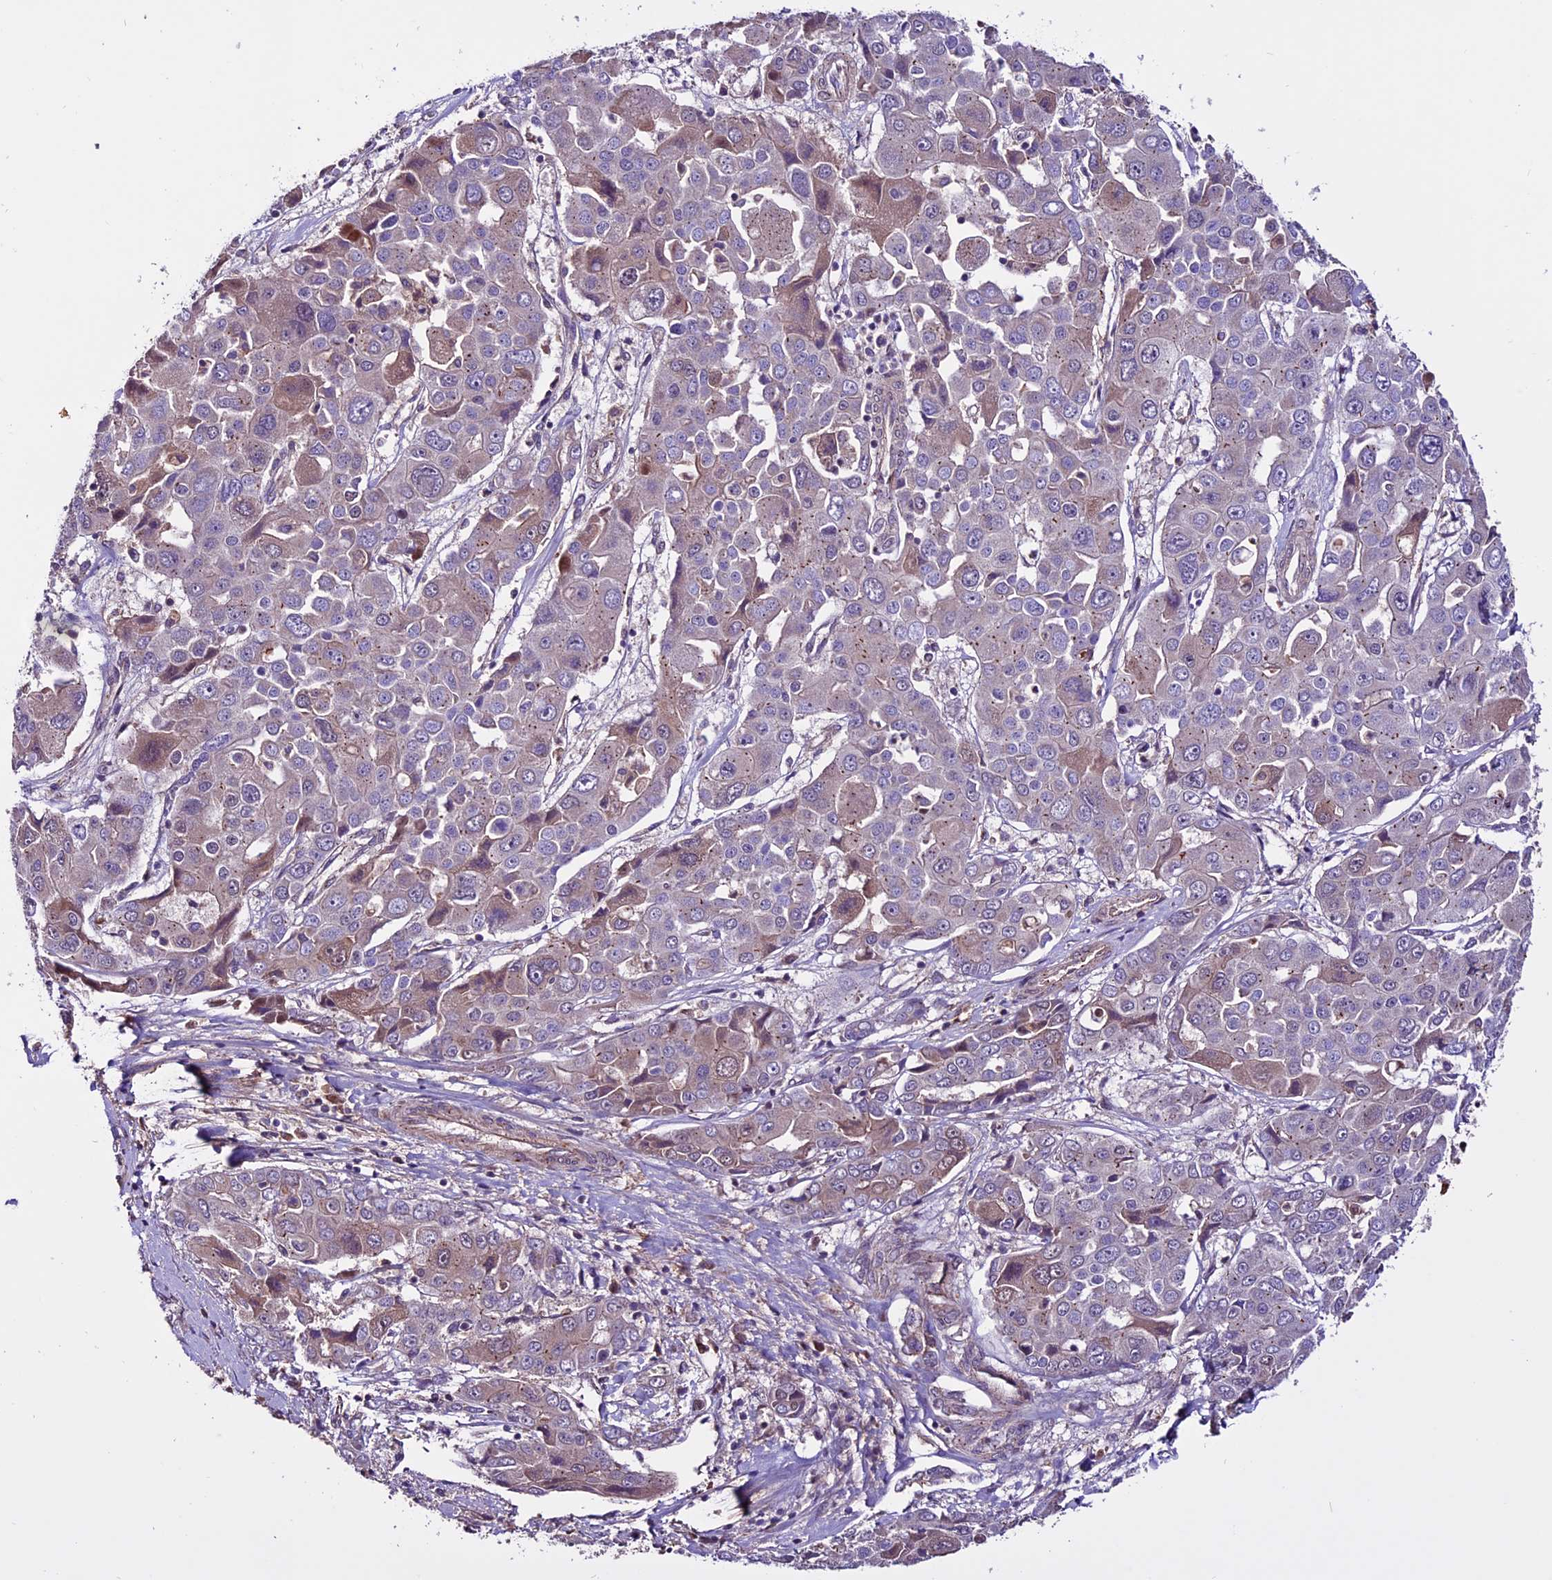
{"staining": {"intensity": "weak", "quantity": "25%-75%", "location": "cytoplasmic/membranous"}, "tissue": "liver cancer", "cell_type": "Tumor cells", "image_type": "cancer", "snomed": [{"axis": "morphology", "description": "Cholangiocarcinoma"}, {"axis": "topography", "description": "Liver"}], "caption": "Liver cancer tissue demonstrates weak cytoplasmic/membranous expression in about 25%-75% of tumor cells", "gene": "RINL", "patient": {"sex": "male", "age": 67}}